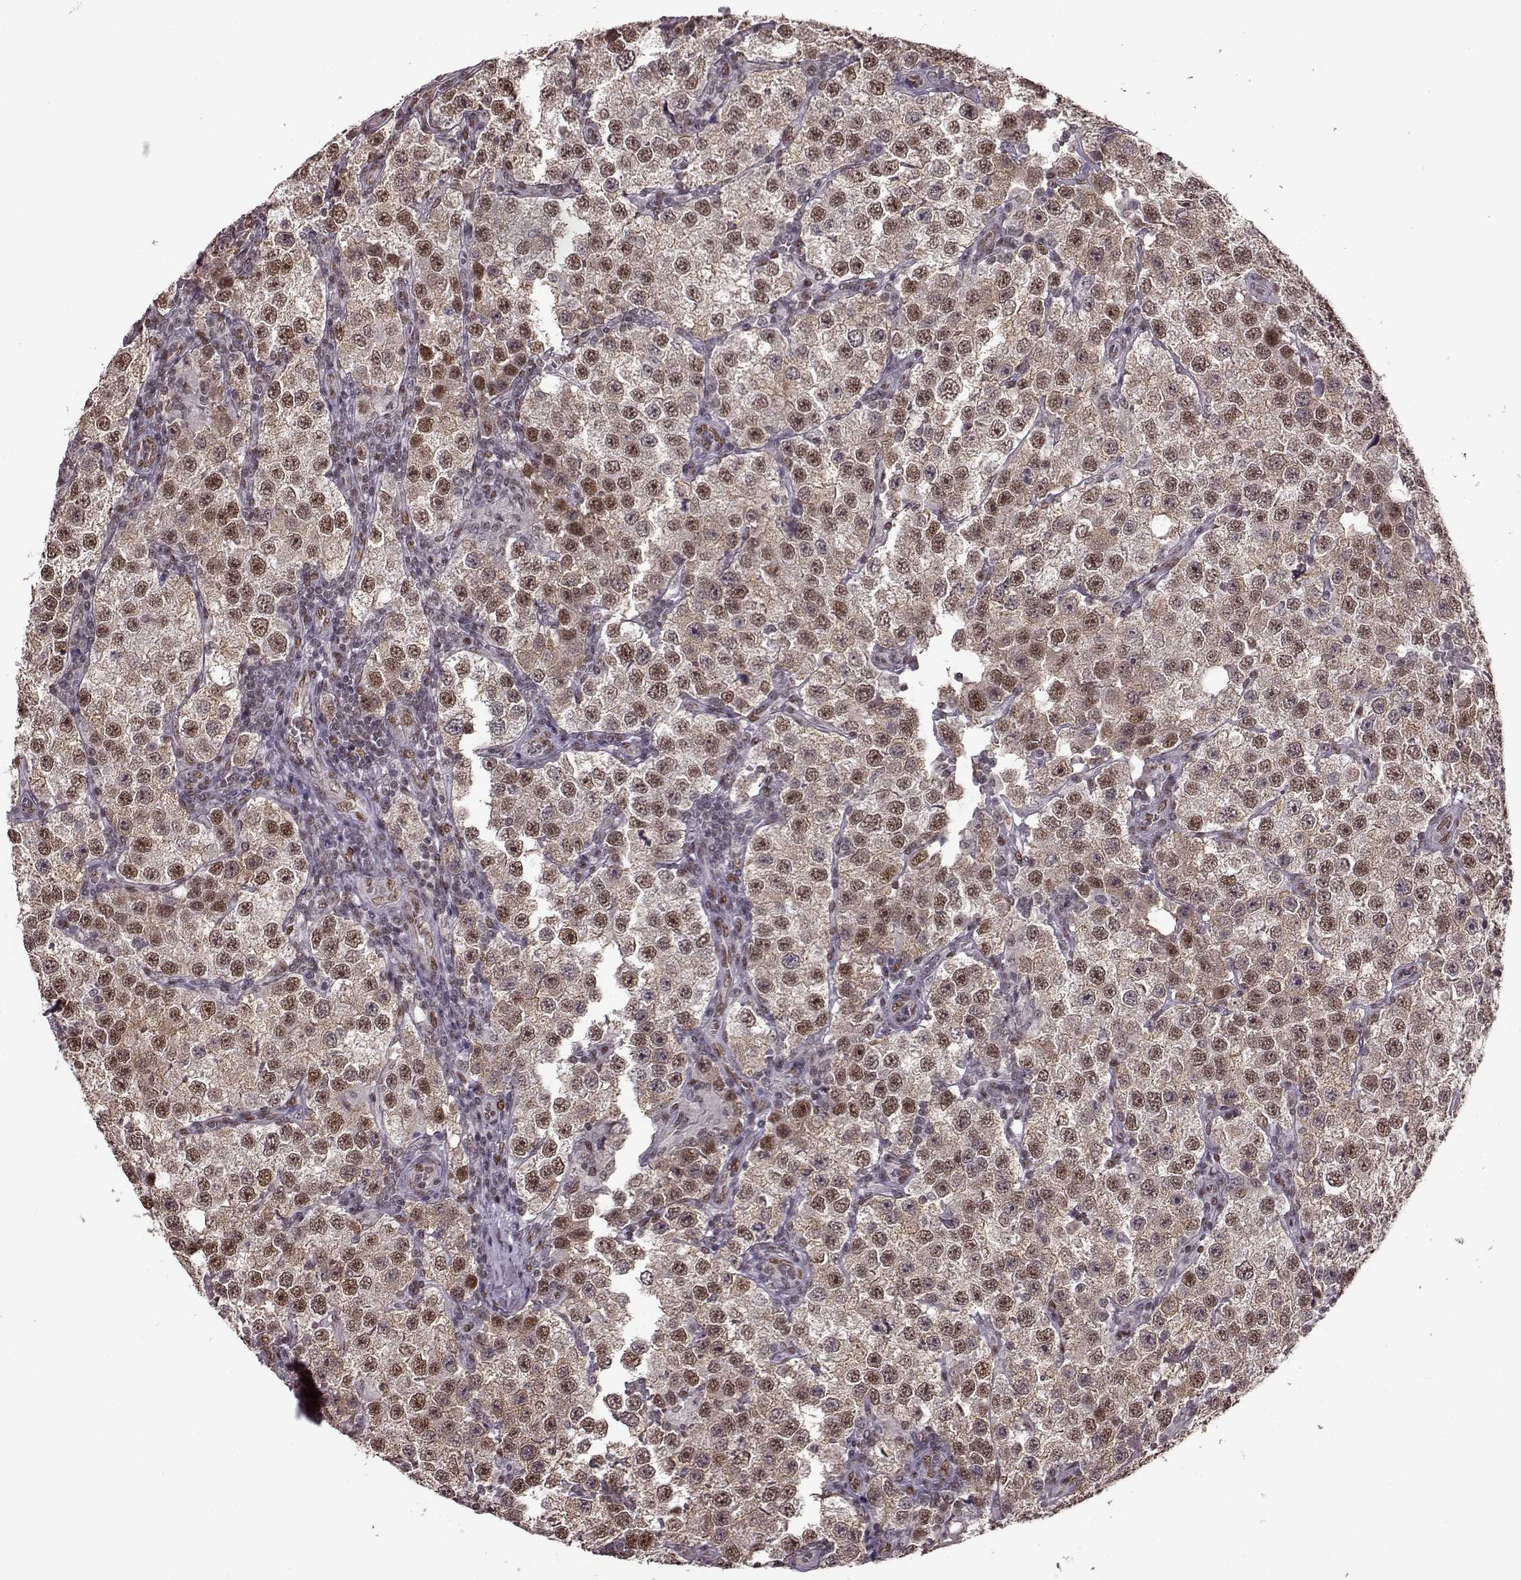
{"staining": {"intensity": "moderate", "quantity": ">75%", "location": "nuclear"}, "tissue": "testis cancer", "cell_type": "Tumor cells", "image_type": "cancer", "snomed": [{"axis": "morphology", "description": "Seminoma, NOS"}, {"axis": "topography", "description": "Testis"}], "caption": "An immunohistochemistry (IHC) micrograph of neoplastic tissue is shown. Protein staining in brown labels moderate nuclear positivity in testis seminoma within tumor cells.", "gene": "FTO", "patient": {"sex": "male", "age": 37}}